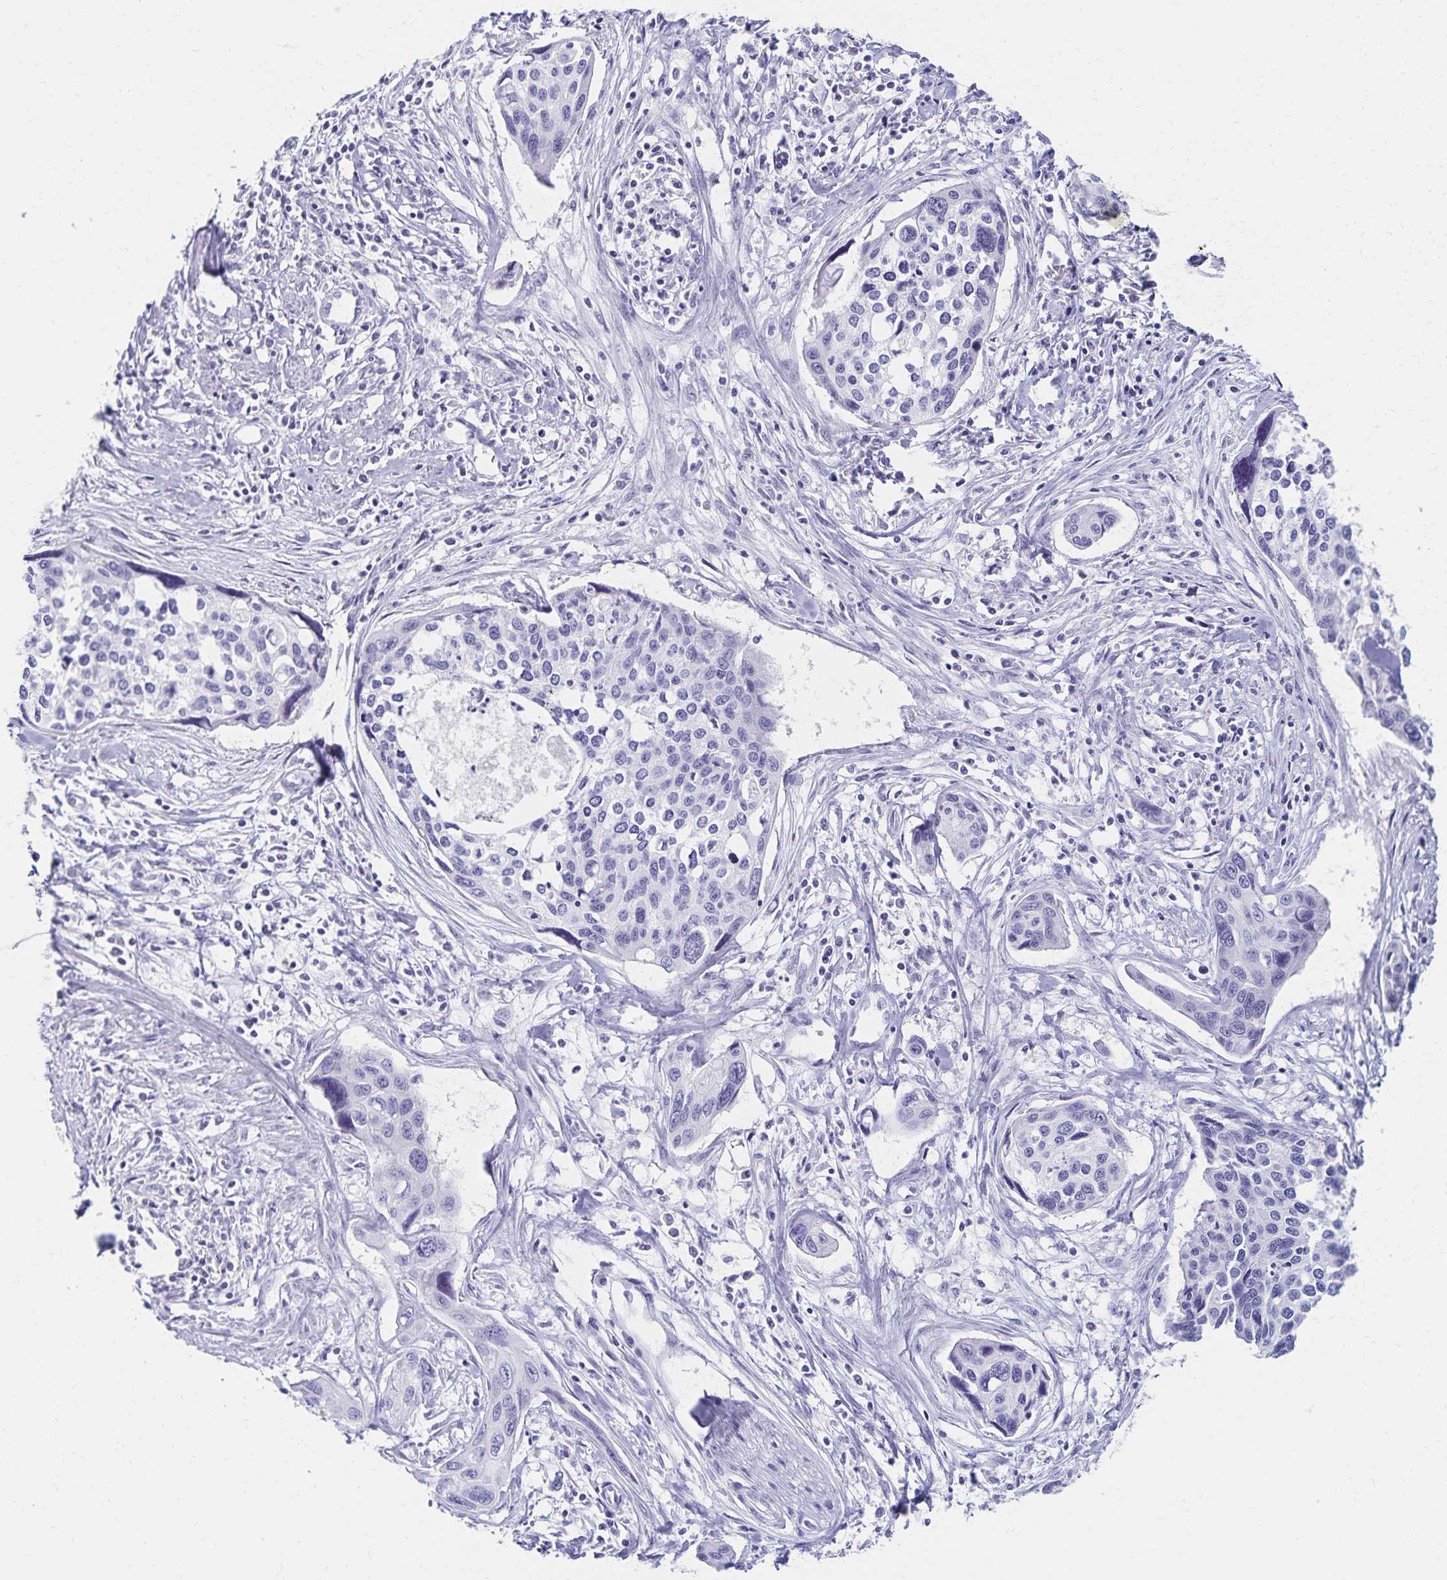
{"staining": {"intensity": "negative", "quantity": "none", "location": "none"}, "tissue": "cervical cancer", "cell_type": "Tumor cells", "image_type": "cancer", "snomed": [{"axis": "morphology", "description": "Squamous cell carcinoma, NOS"}, {"axis": "topography", "description": "Cervix"}], "caption": "Tumor cells show no significant protein expression in cervical cancer (squamous cell carcinoma). Brightfield microscopy of immunohistochemistry (IHC) stained with DAB (brown) and hematoxylin (blue), captured at high magnification.", "gene": "C2orf50", "patient": {"sex": "female", "age": 31}}